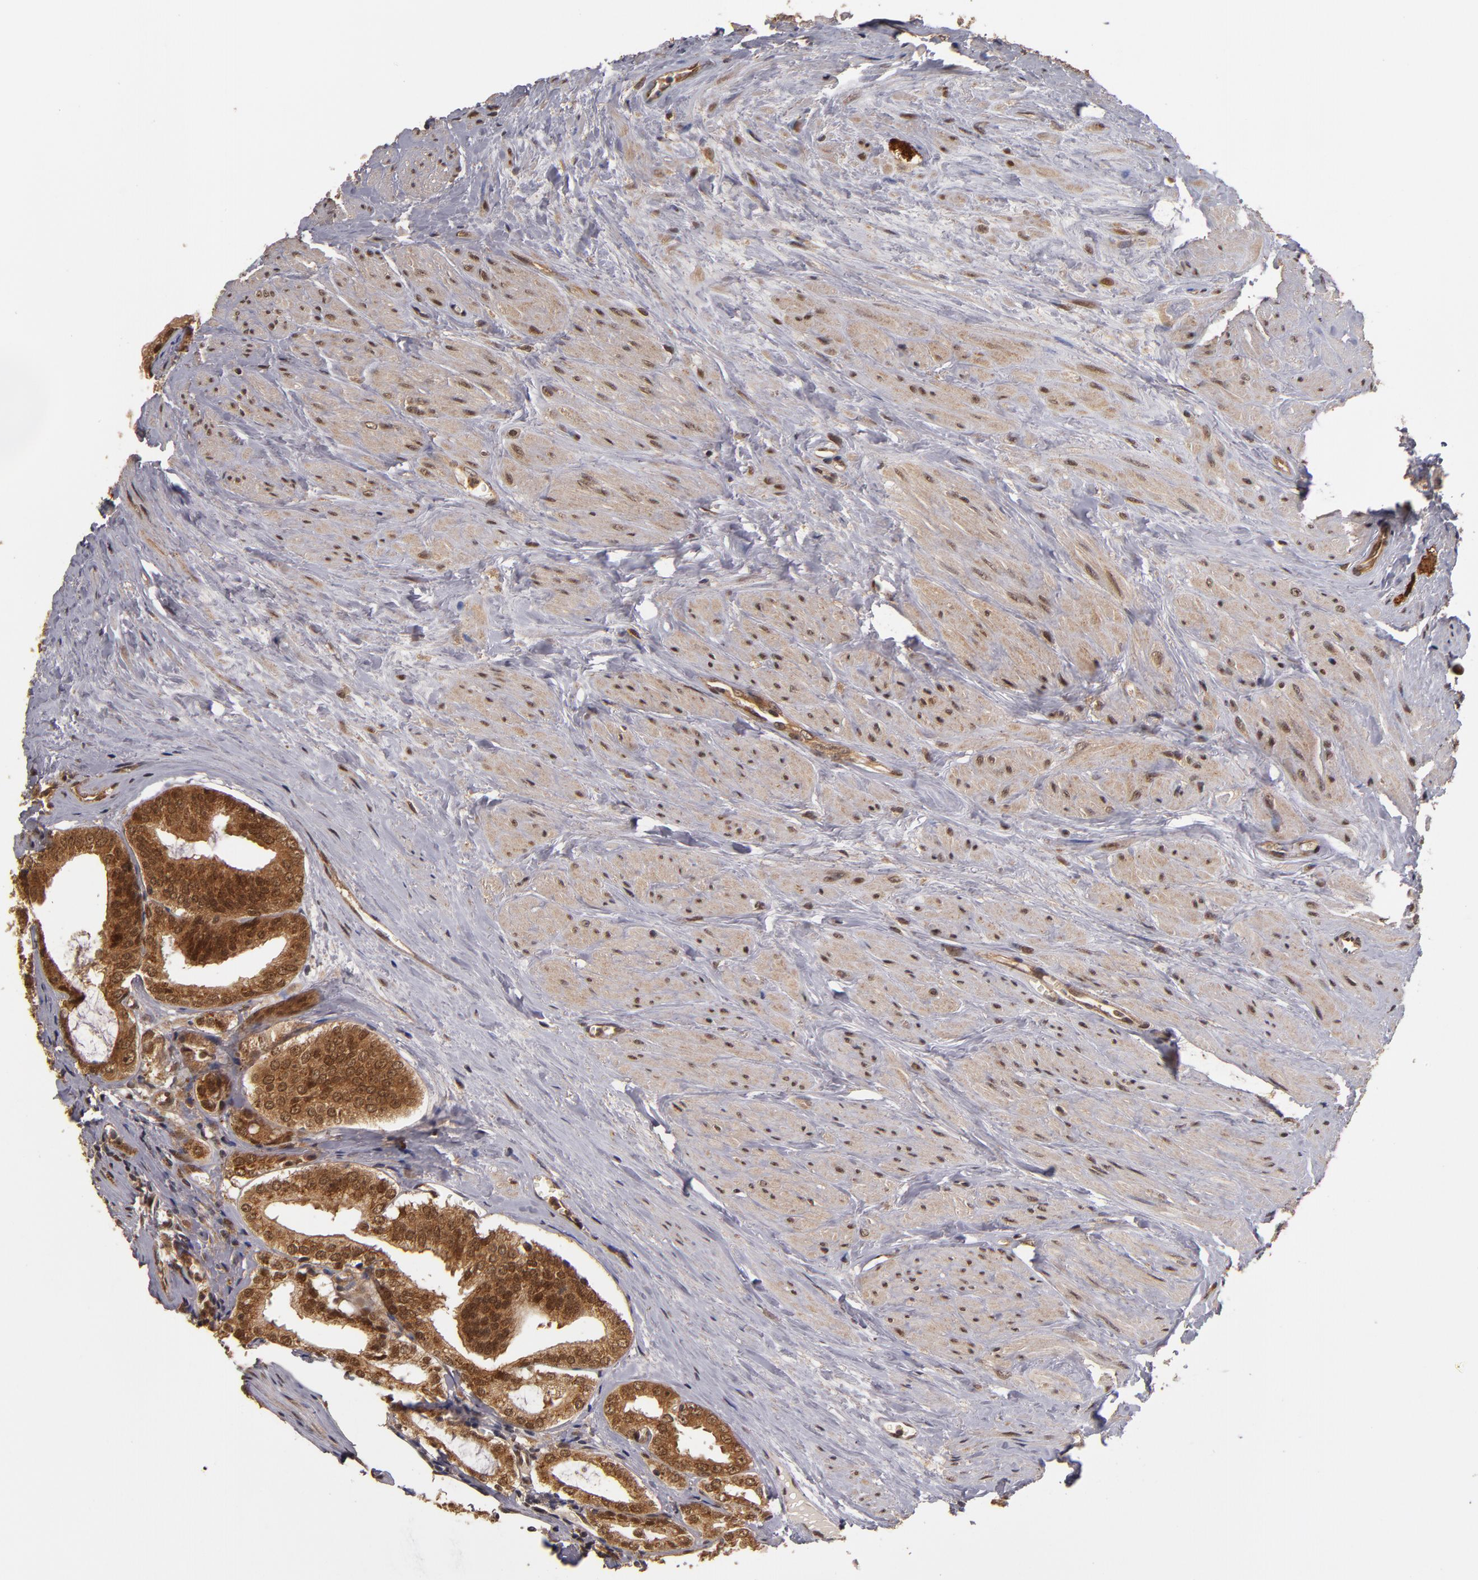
{"staining": {"intensity": "strong", "quantity": ">75%", "location": "cytoplasmic/membranous,nuclear"}, "tissue": "prostate cancer", "cell_type": "Tumor cells", "image_type": "cancer", "snomed": [{"axis": "morphology", "description": "Adenocarcinoma, Medium grade"}, {"axis": "topography", "description": "Prostate"}], "caption": "DAB (3,3'-diaminobenzidine) immunohistochemical staining of prostate cancer (adenocarcinoma (medium-grade)) demonstrates strong cytoplasmic/membranous and nuclear protein positivity in about >75% of tumor cells.", "gene": "CUL5", "patient": {"sex": "male", "age": 79}}